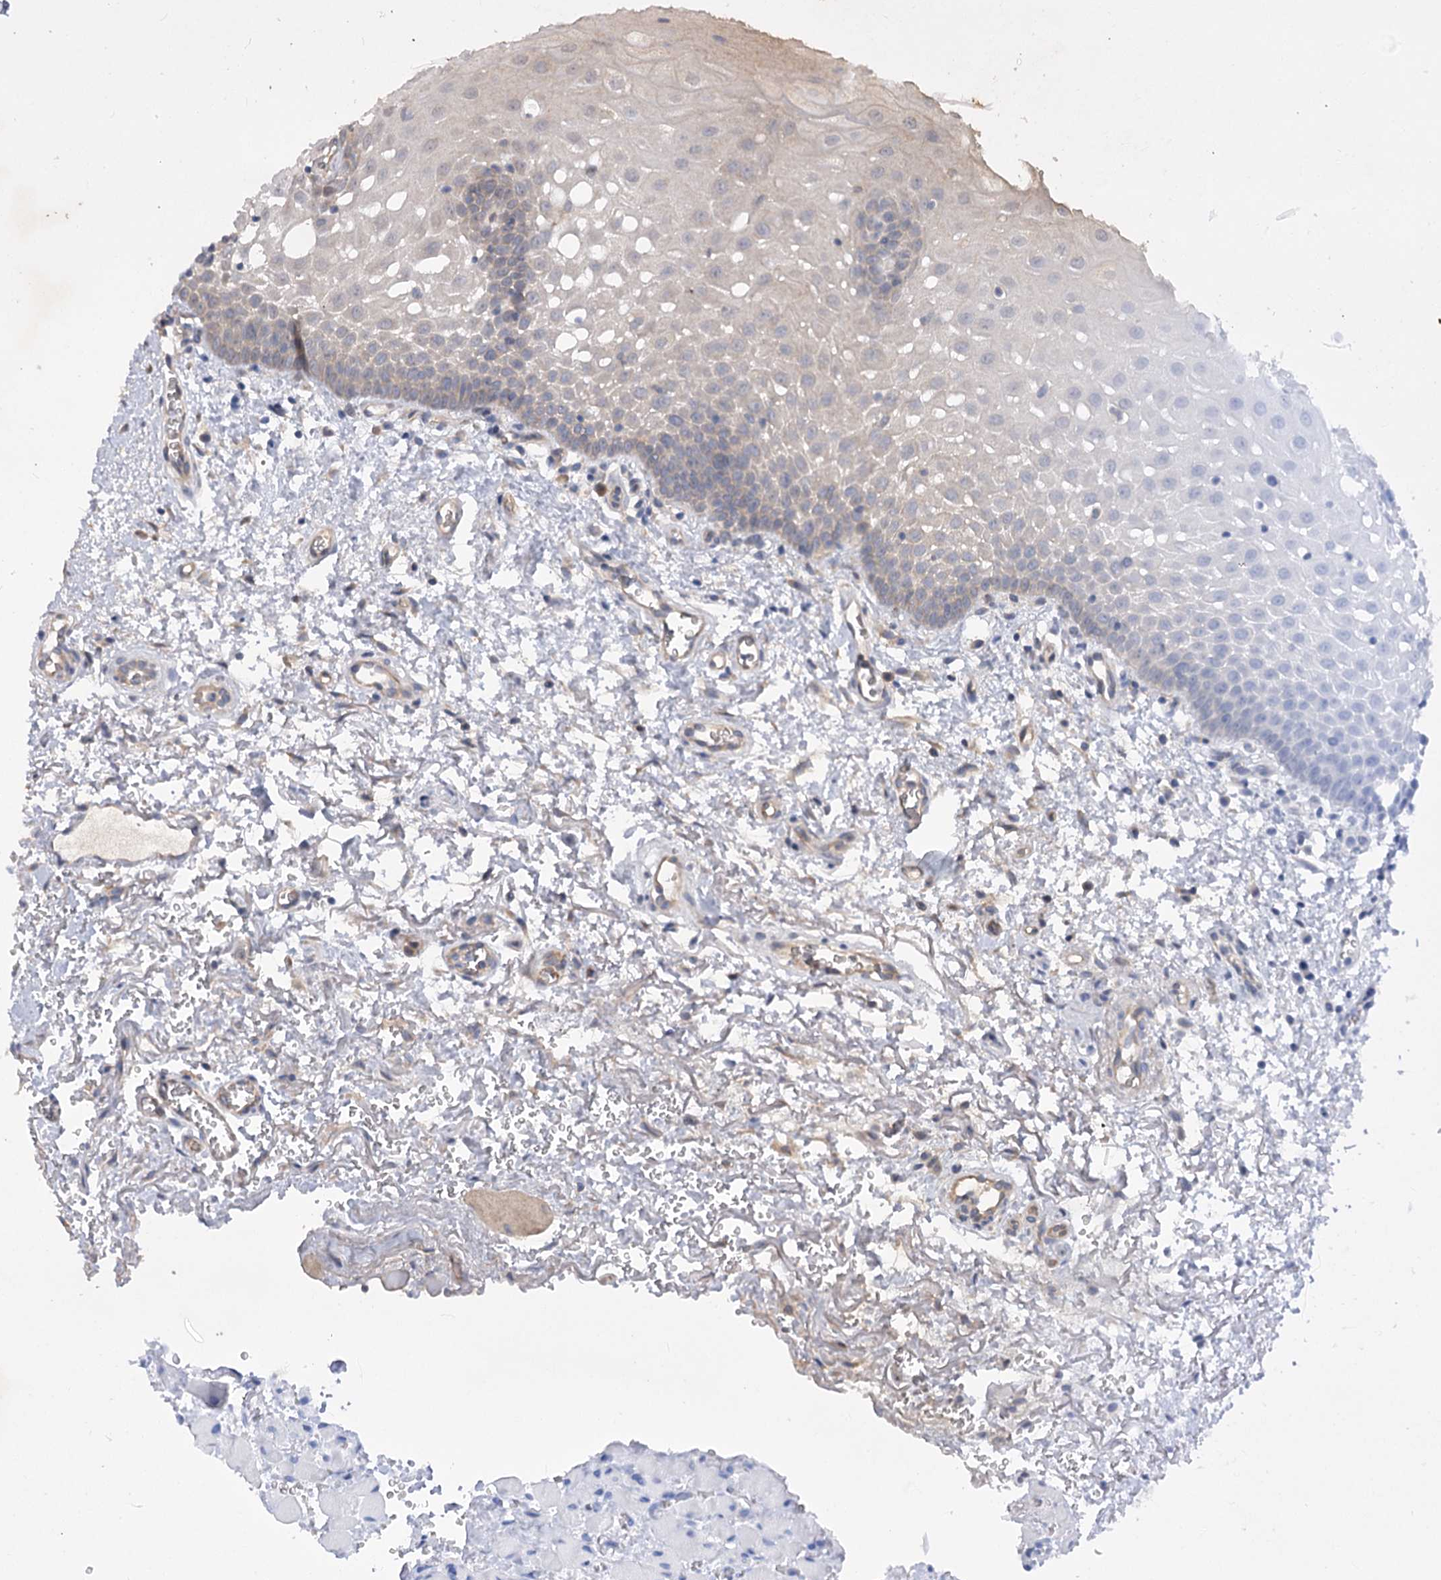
{"staining": {"intensity": "weak", "quantity": "25%-75%", "location": "cytoplasmic/membranous"}, "tissue": "oral mucosa", "cell_type": "Squamous epithelial cells", "image_type": "normal", "snomed": [{"axis": "morphology", "description": "Normal tissue, NOS"}, {"axis": "morphology", "description": "Squamous cell carcinoma, NOS"}, {"axis": "topography", "description": "Oral tissue"}, {"axis": "topography", "description": "Head-Neck"}], "caption": "About 25%-75% of squamous epithelial cells in normal oral mucosa reveal weak cytoplasmic/membranous protein positivity as visualized by brown immunohistochemical staining.", "gene": "RIN2", "patient": {"sex": "male", "age": 68}}